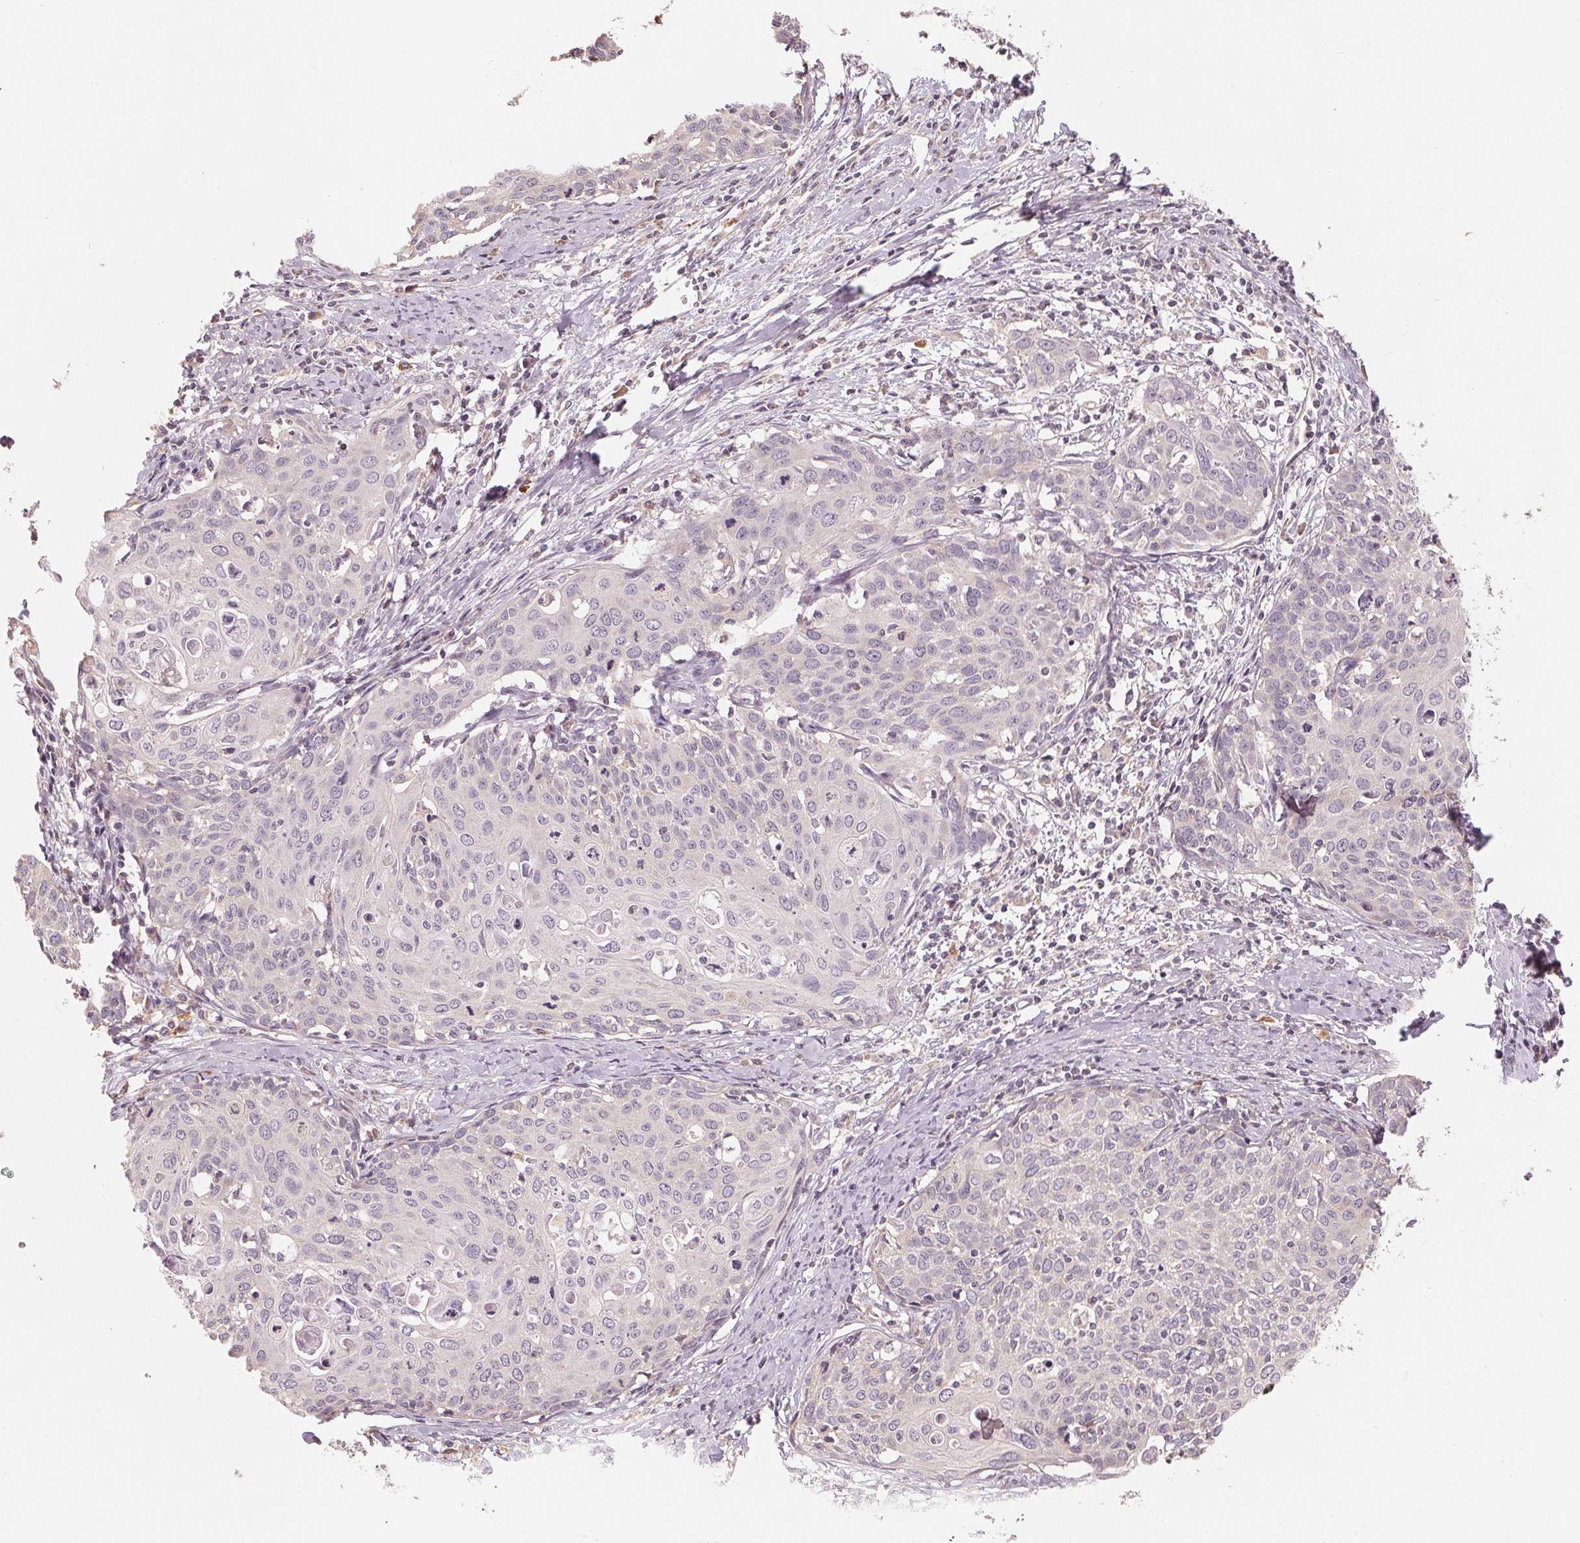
{"staining": {"intensity": "negative", "quantity": "none", "location": "none"}, "tissue": "cervical cancer", "cell_type": "Tumor cells", "image_type": "cancer", "snomed": [{"axis": "morphology", "description": "Squamous cell carcinoma, NOS"}, {"axis": "topography", "description": "Cervix"}], "caption": "A micrograph of human cervical cancer is negative for staining in tumor cells. The staining was performed using DAB (3,3'-diaminobenzidine) to visualize the protein expression in brown, while the nuclei were stained in blue with hematoxylin (Magnification: 20x).", "gene": "AQP8", "patient": {"sex": "female", "age": 62}}